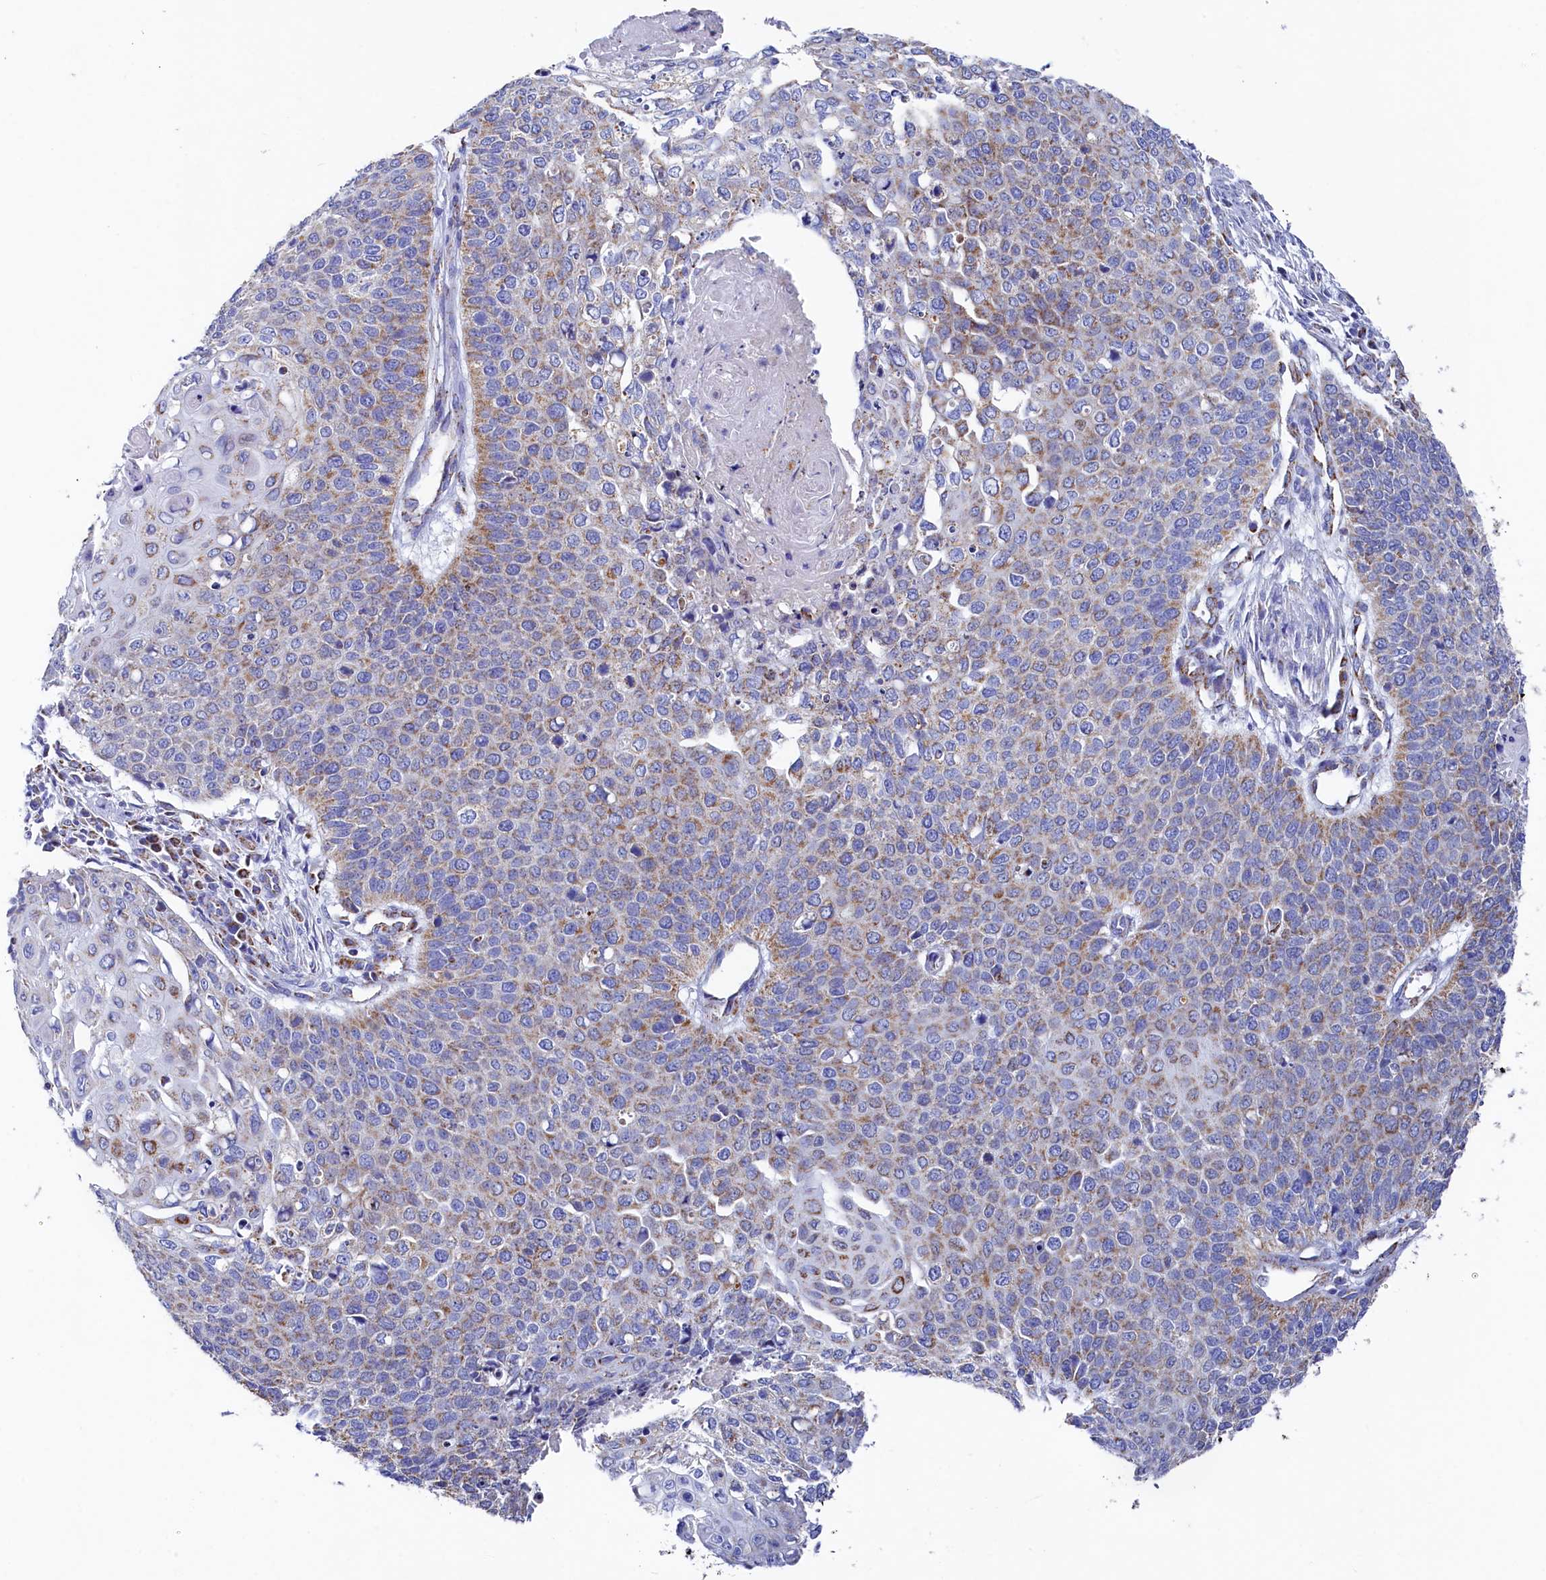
{"staining": {"intensity": "weak", "quantity": "25%-75%", "location": "cytoplasmic/membranous"}, "tissue": "cervical cancer", "cell_type": "Tumor cells", "image_type": "cancer", "snomed": [{"axis": "morphology", "description": "Squamous cell carcinoma, NOS"}, {"axis": "topography", "description": "Cervix"}], "caption": "Cervical squamous cell carcinoma stained with DAB (3,3'-diaminobenzidine) immunohistochemistry exhibits low levels of weak cytoplasmic/membranous expression in approximately 25%-75% of tumor cells.", "gene": "MMAB", "patient": {"sex": "female", "age": 39}}